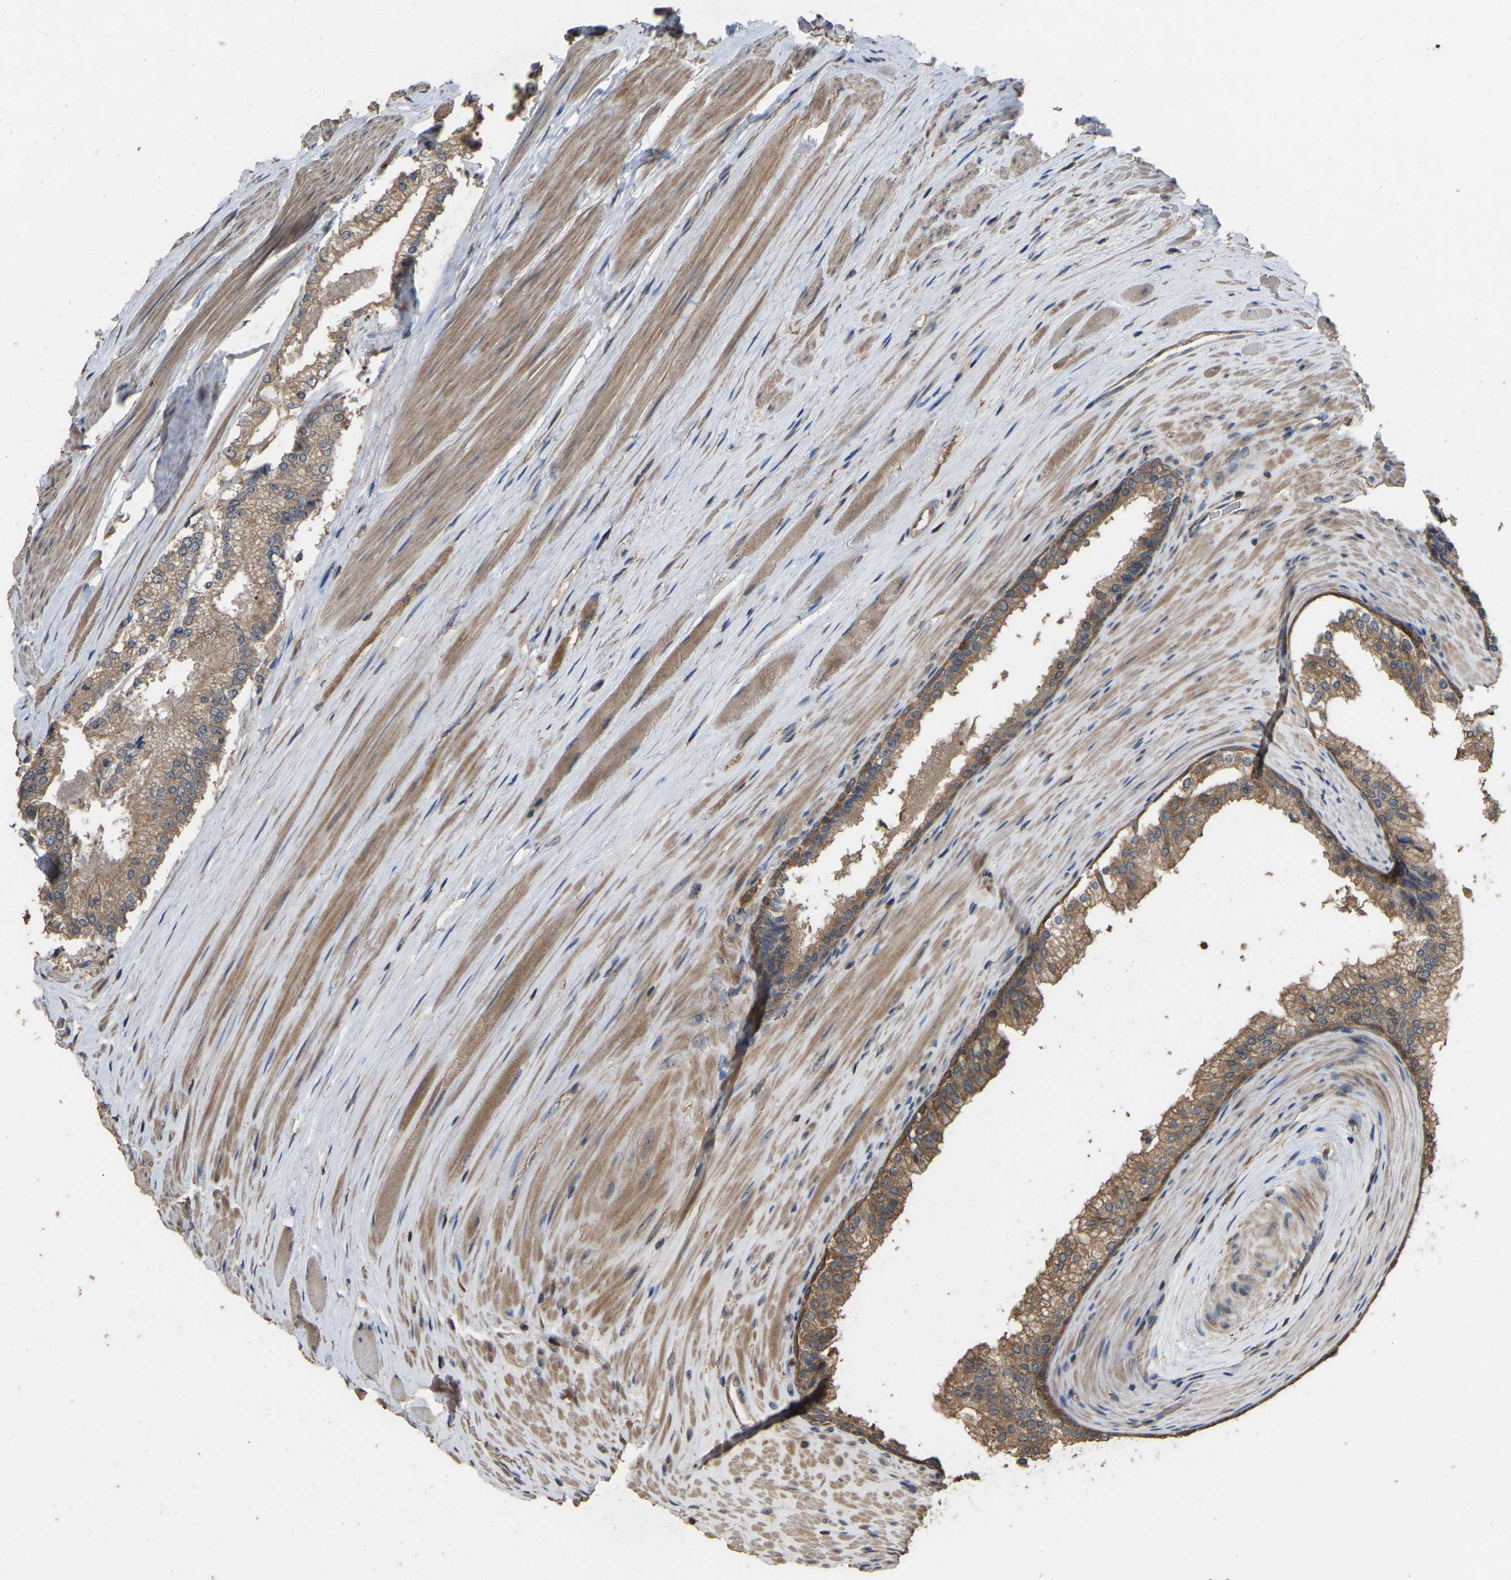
{"staining": {"intensity": "moderate", "quantity": ">75%", "location": "cytoplasmic/membranous"}, "tissue": "prostate cancer", "cell_type": "Tumor cells", "image_type": "cancer", "snomed": [{"axis": "morphology", "description": "Adenocarcinoma, Low grade"}, {"axis": "topography", "description": "Prostate"}], "caption": "The image reveals immunohistochemical staining of prostate cancer. There is moderate cytoplasmic/membranous positivity is appreciated in approximately >75% of tumor cells.", "gene": "FHIT", "patient": {"sex": "male", "age": 70}}